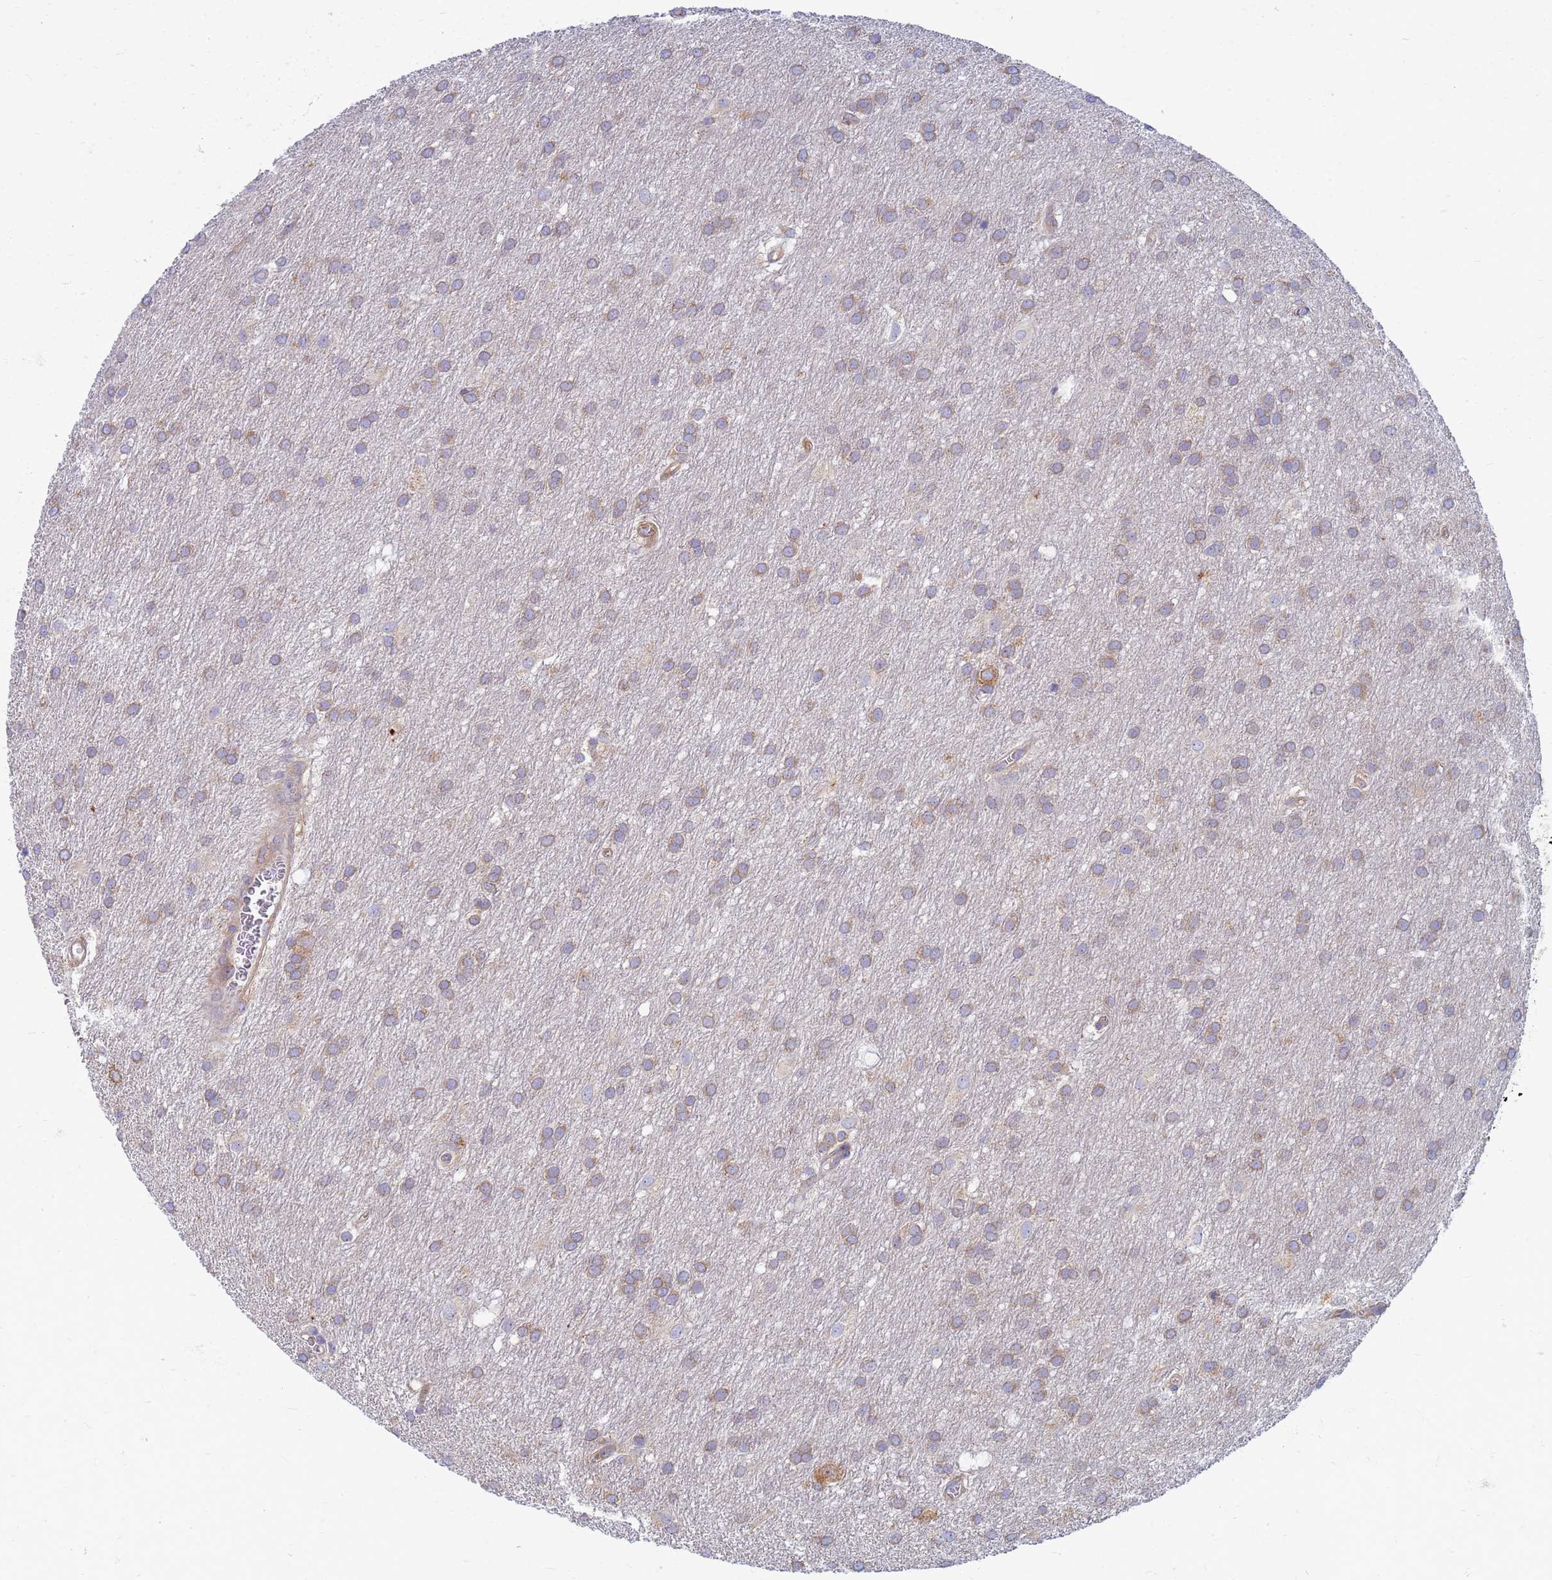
{"staining": {"intensity": "weak", "quantity": ">75%", "location": "cytoplasmic/membranous"}, "tissue": "glioma", "cell_type": "Tumor cells", "image_type": "cancer", "snomed": [{"axis": "morphology", "description": "Glioma, malignant, Low grade"}, {"axis": "topography", "description": "Brain"}], "caption": "The immunohistochemical stain highlights weak cytoplasmic/membranous positivity in tumor cells of glioma tissue. (DAB (3,3'-diaminobenzidine) = brown stain, brightfield microscopy at high magnification).", "gene": "EEA1", "patient": {"sex": "male", "age": 66}}